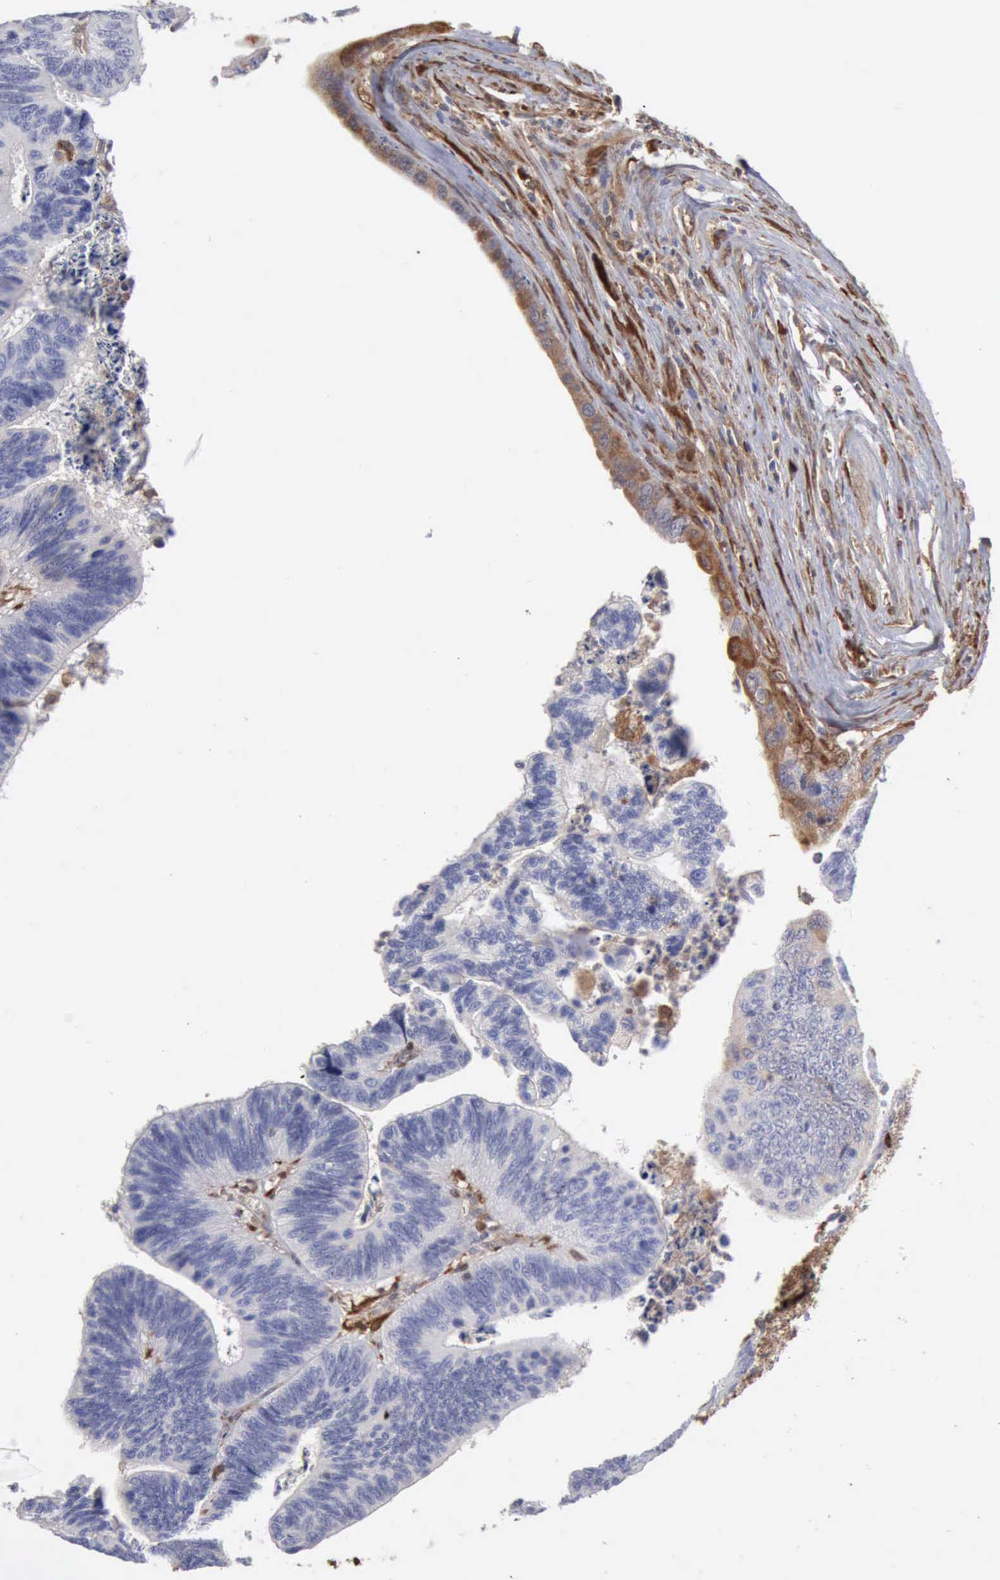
{"staining": {"intensity": "strong", "quantity": ">75%", "location": "cytoplasmic/membranous"}, "tissue": "colorectal cancer", "cell_type": "Tumor cells", "image_type": "cancer", "snomed": [{"axis": "morphology", "description": "Adenocarcinoma, NOS"}, {"axis": "topography", "description": "Colon"}], "caption": "Immunohistochemistry (IHC) staining of adenocarcinoma (colorectal), which reveals high levels of strong cytoplasmic/membranous staining in about >75% of tumor cells indicating strong cytoplasmic/membranous protein staining. The staining was performed using DAB (3,3'-diaminobenzidine) (brown) for protein detection and nuclei were counterstained in hematoxylin (blue).", "gene": "APOL2", "patient": {"sex": "male", "age": 72}}